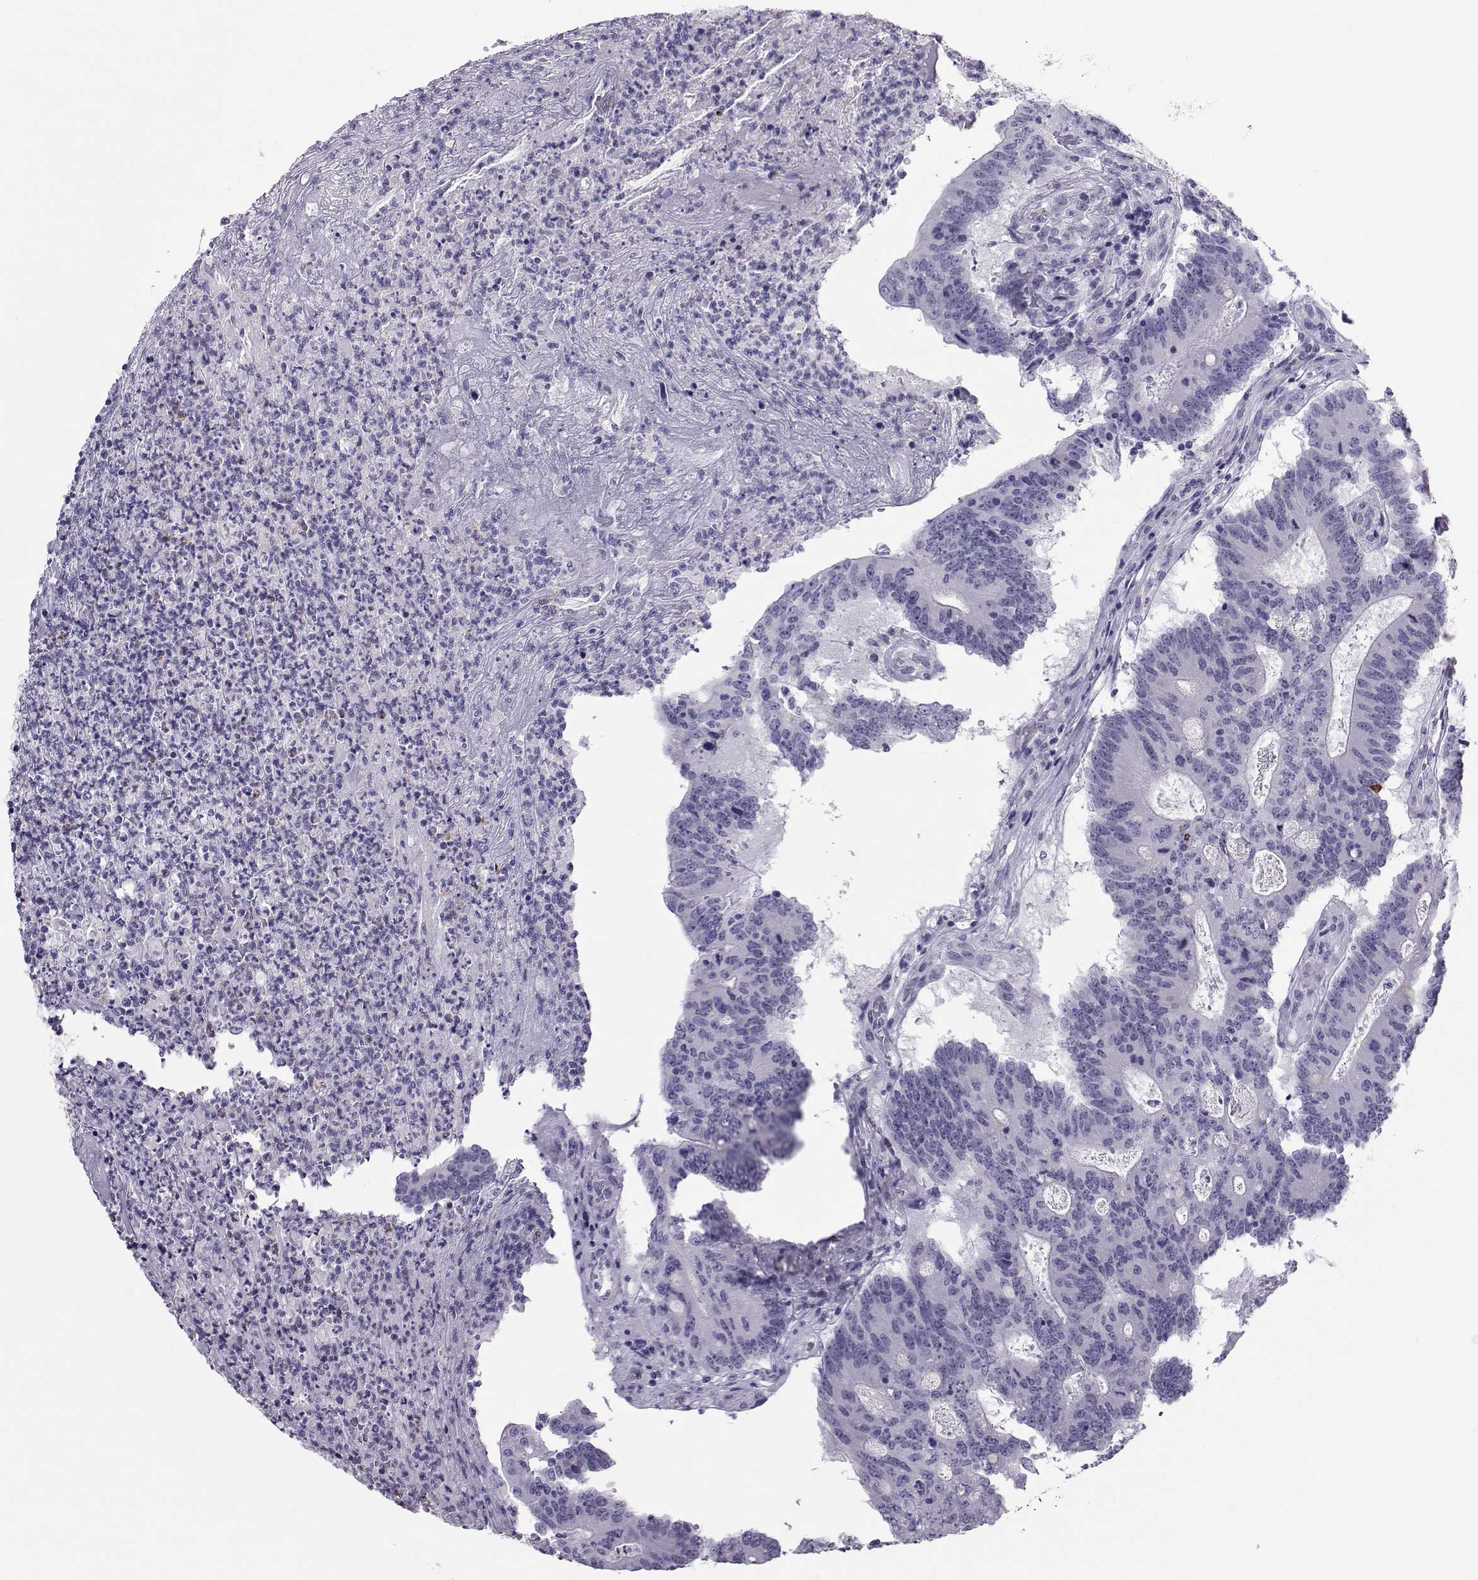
{"staining": {"intensity": "negative", "quantity": "none", "location": "none"}, "tissue": "colorectal cancer", "cell_type": "Tumor cells", "image_type": "cancer", "snomed": [{"axis": "morphology", "description": "Adenocarcinoma, NOS"}, {"axis": "topography", "description": "Colon"}], "caption": "High power microscopy histopathology image of an immunohistochemistry (IHC) image of colorectal cancer (adenocarcinoma), revealing no significant staining in tumor cells.", "gene": "TRPM7", "patient": {"sex": "female", "age": 70}}